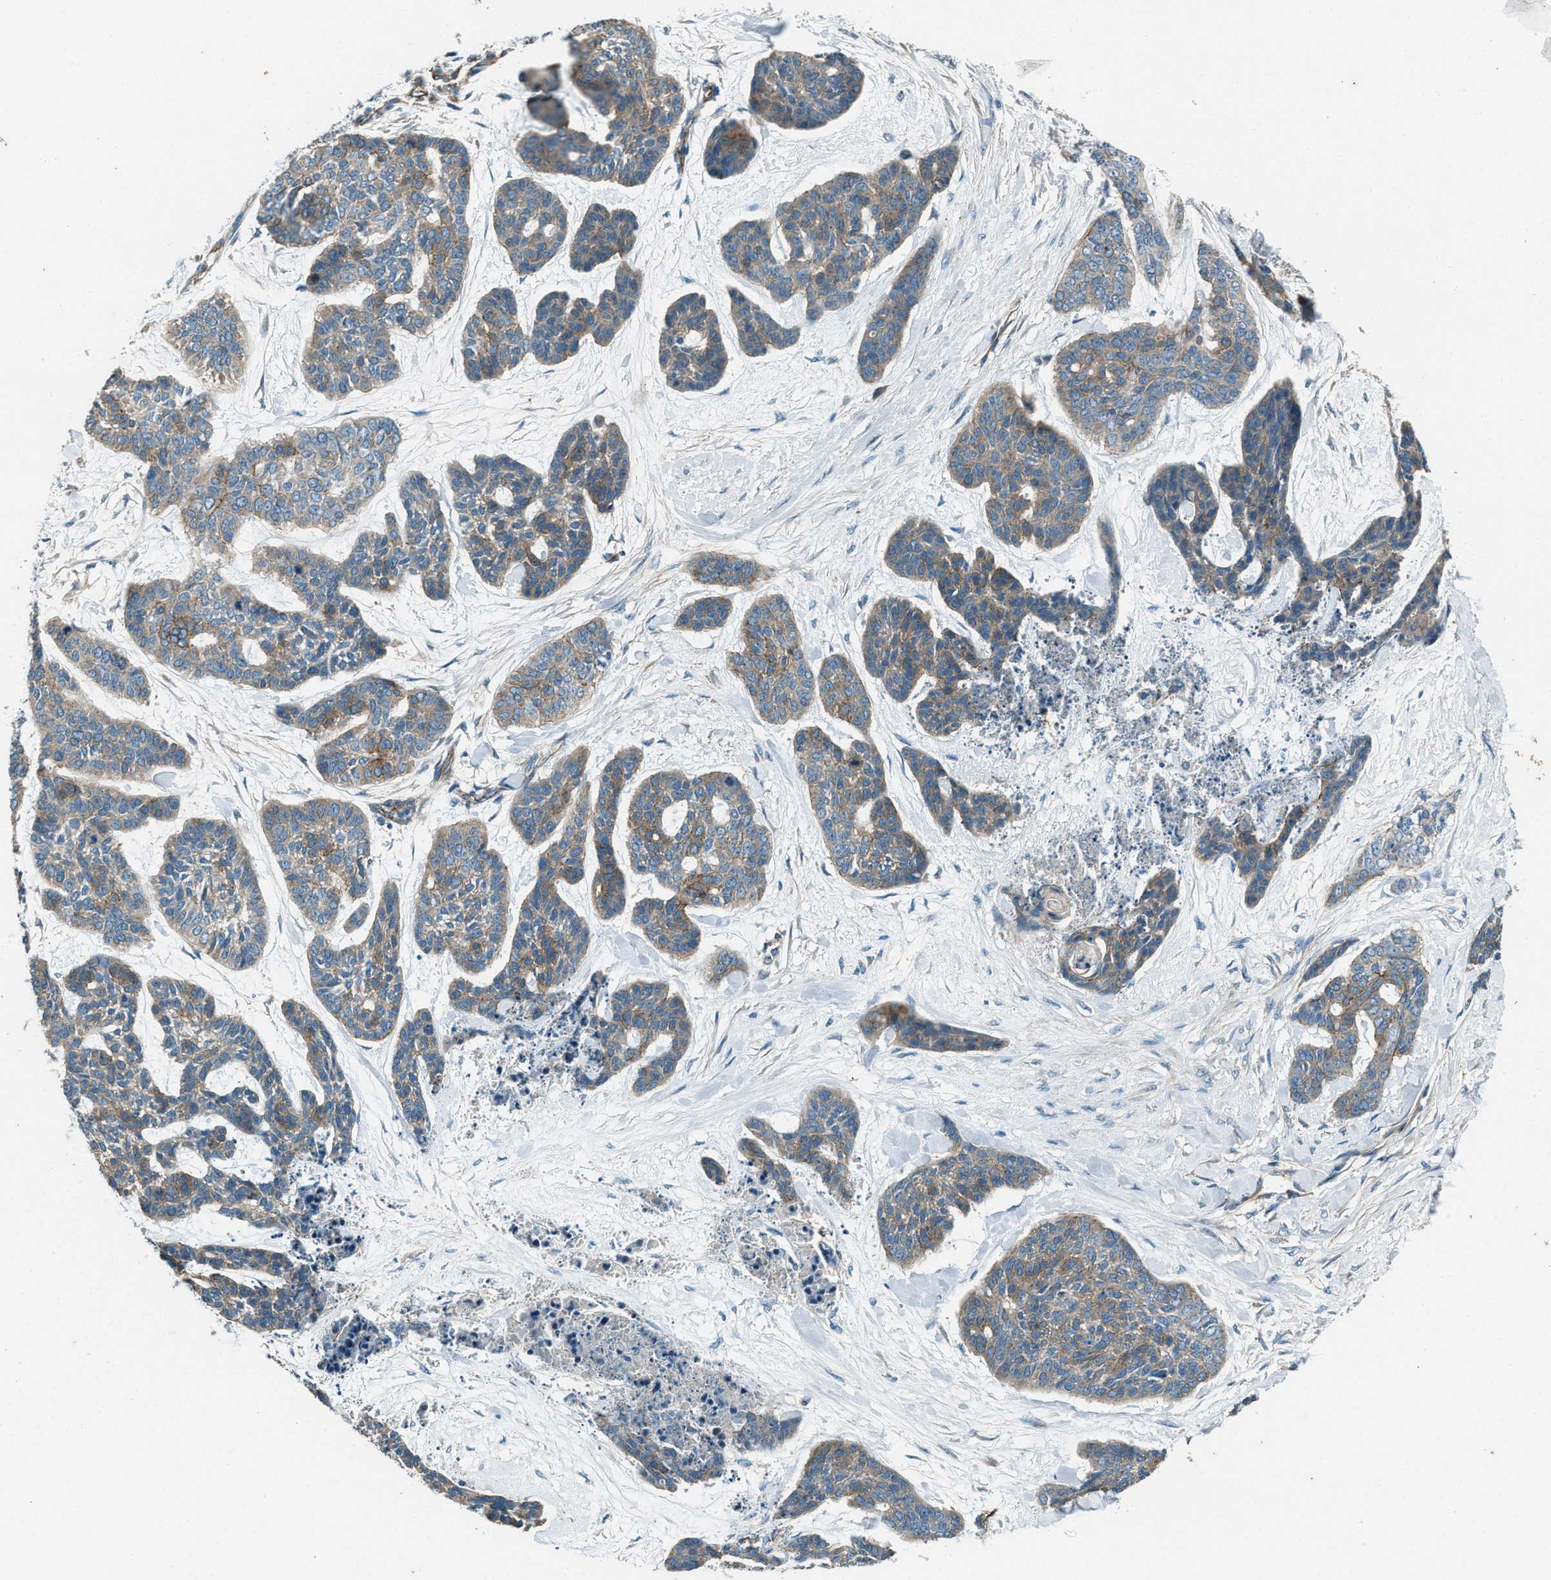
{"staining": {"intensity": "moderate", "quantity": ">75%", "location": "cytoplasmic/membranous"}, "tissue": "skin cancer", "cell_type": "Tumor cells", "image_type": "cancer", "snomed": [{"axis": "morphology", "description": "Basal cell carcinoma"}, {"axis": "topography", "description": "Skin"}], "caption": "This is an image of immunohistochemistry (IHC) staining of skin cancer (basal cell carcinoma), which shows moderate staining in the cytoplasmic/membranous of tumor cells.", "gene": "SVIL", "patient": {"sex": "female", "age": 64}}